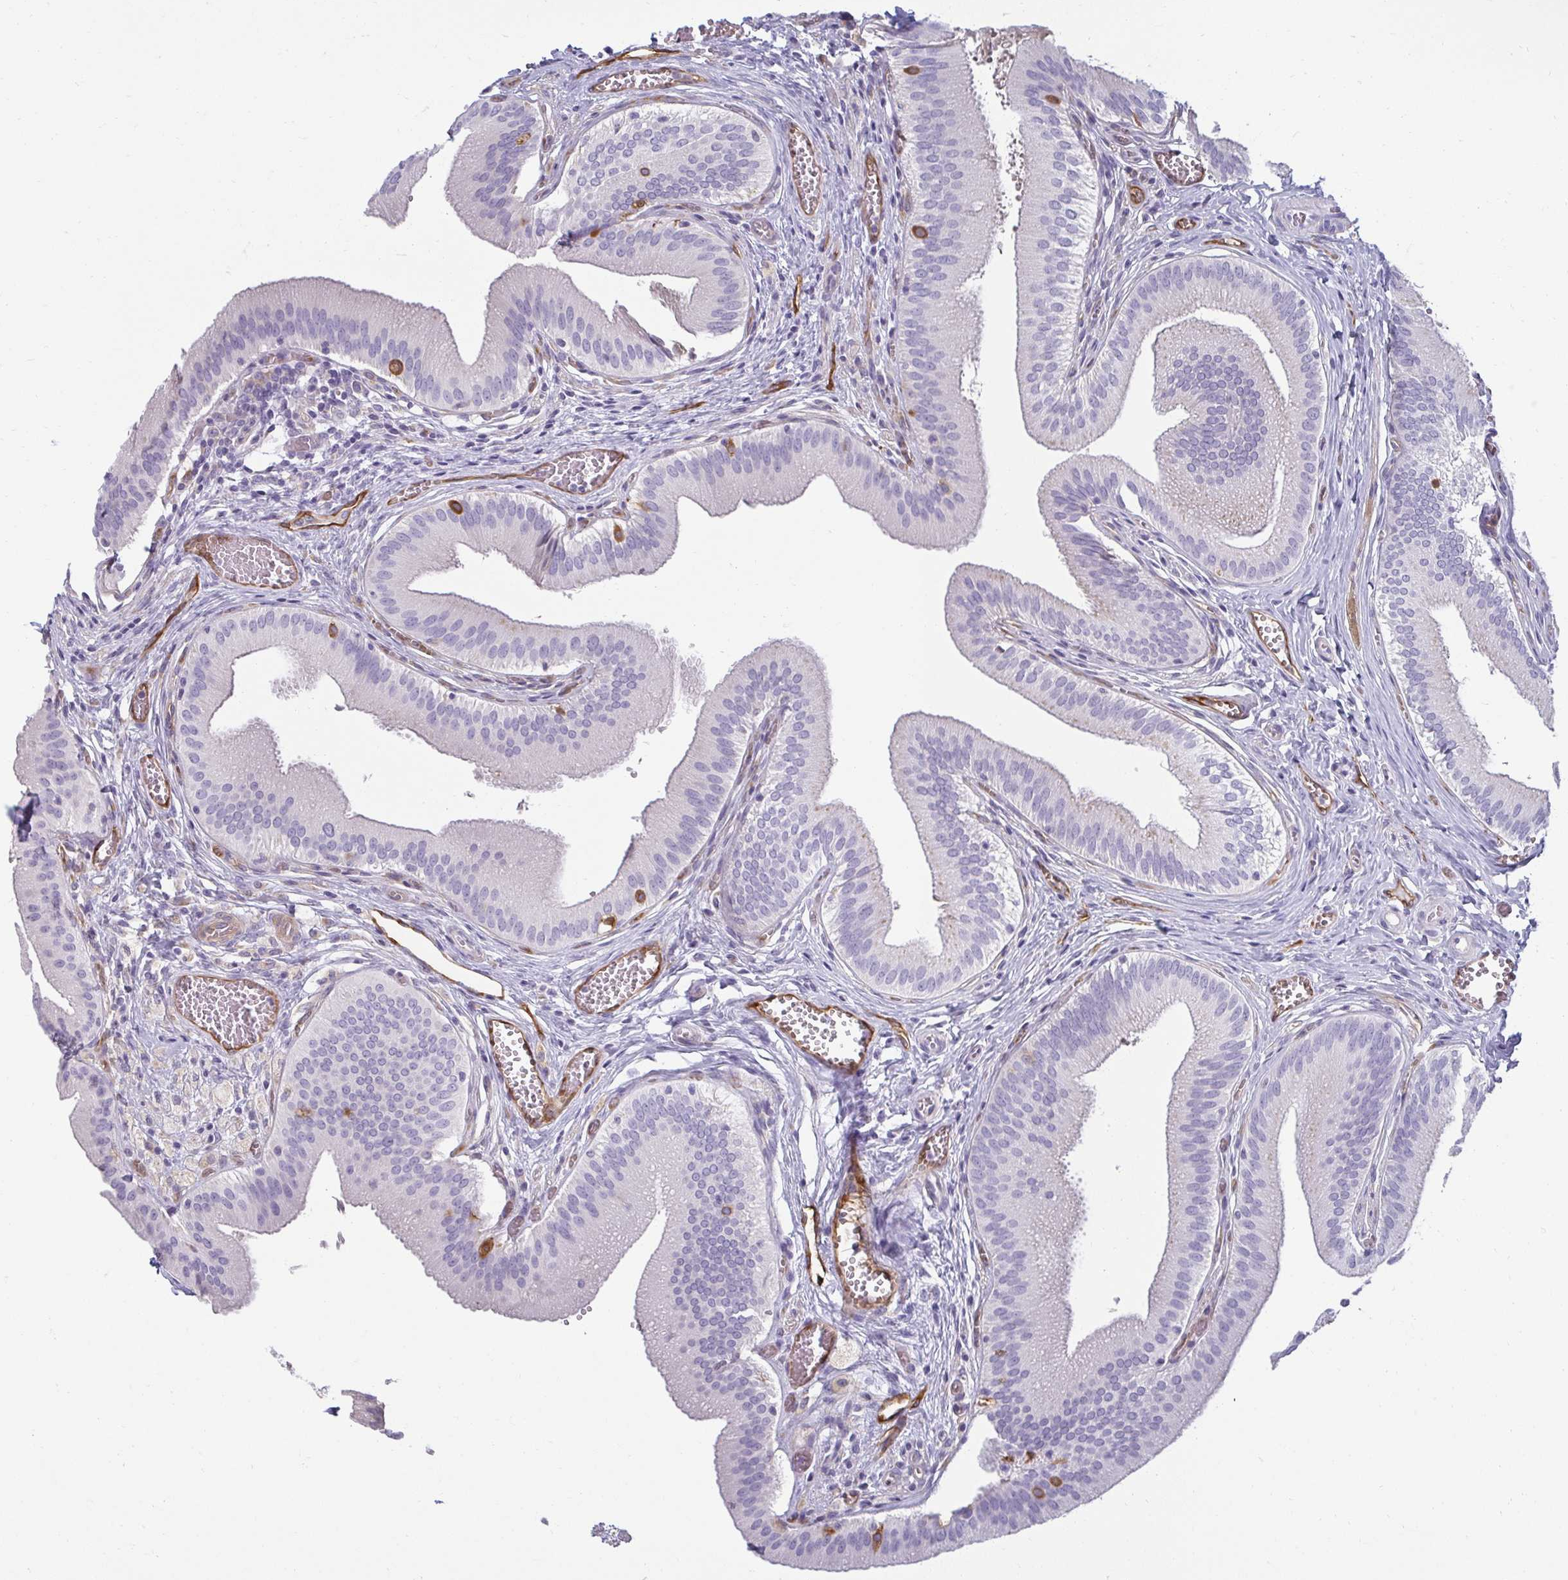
{"staining": {"intensity": "moderate", "quantity": "<25%", "location": "cytoplasmic/membranous"}, "tissue": "gallbladder", "cell_type": "Glandular cells", "image_type": "normal", "snomed": [{"axis": "morphology", "description": "Normal tissue, NOS"}, {"axis": "topography", "description": "Gallbladder"}], "caption": "DAB (3,3'-diaminobenzidine) immunohistochemical staining of unremarkable human gallbladder exhibits moderate cytoplasmic/membranous protein expression in about <25% of glandular cells. (DAB (3,3'-diaminobenzidine) IHC with brightfield microscopy, high magnification).", "gene": "PDE2A", "patient": {"sex": "male", "age": 17}}